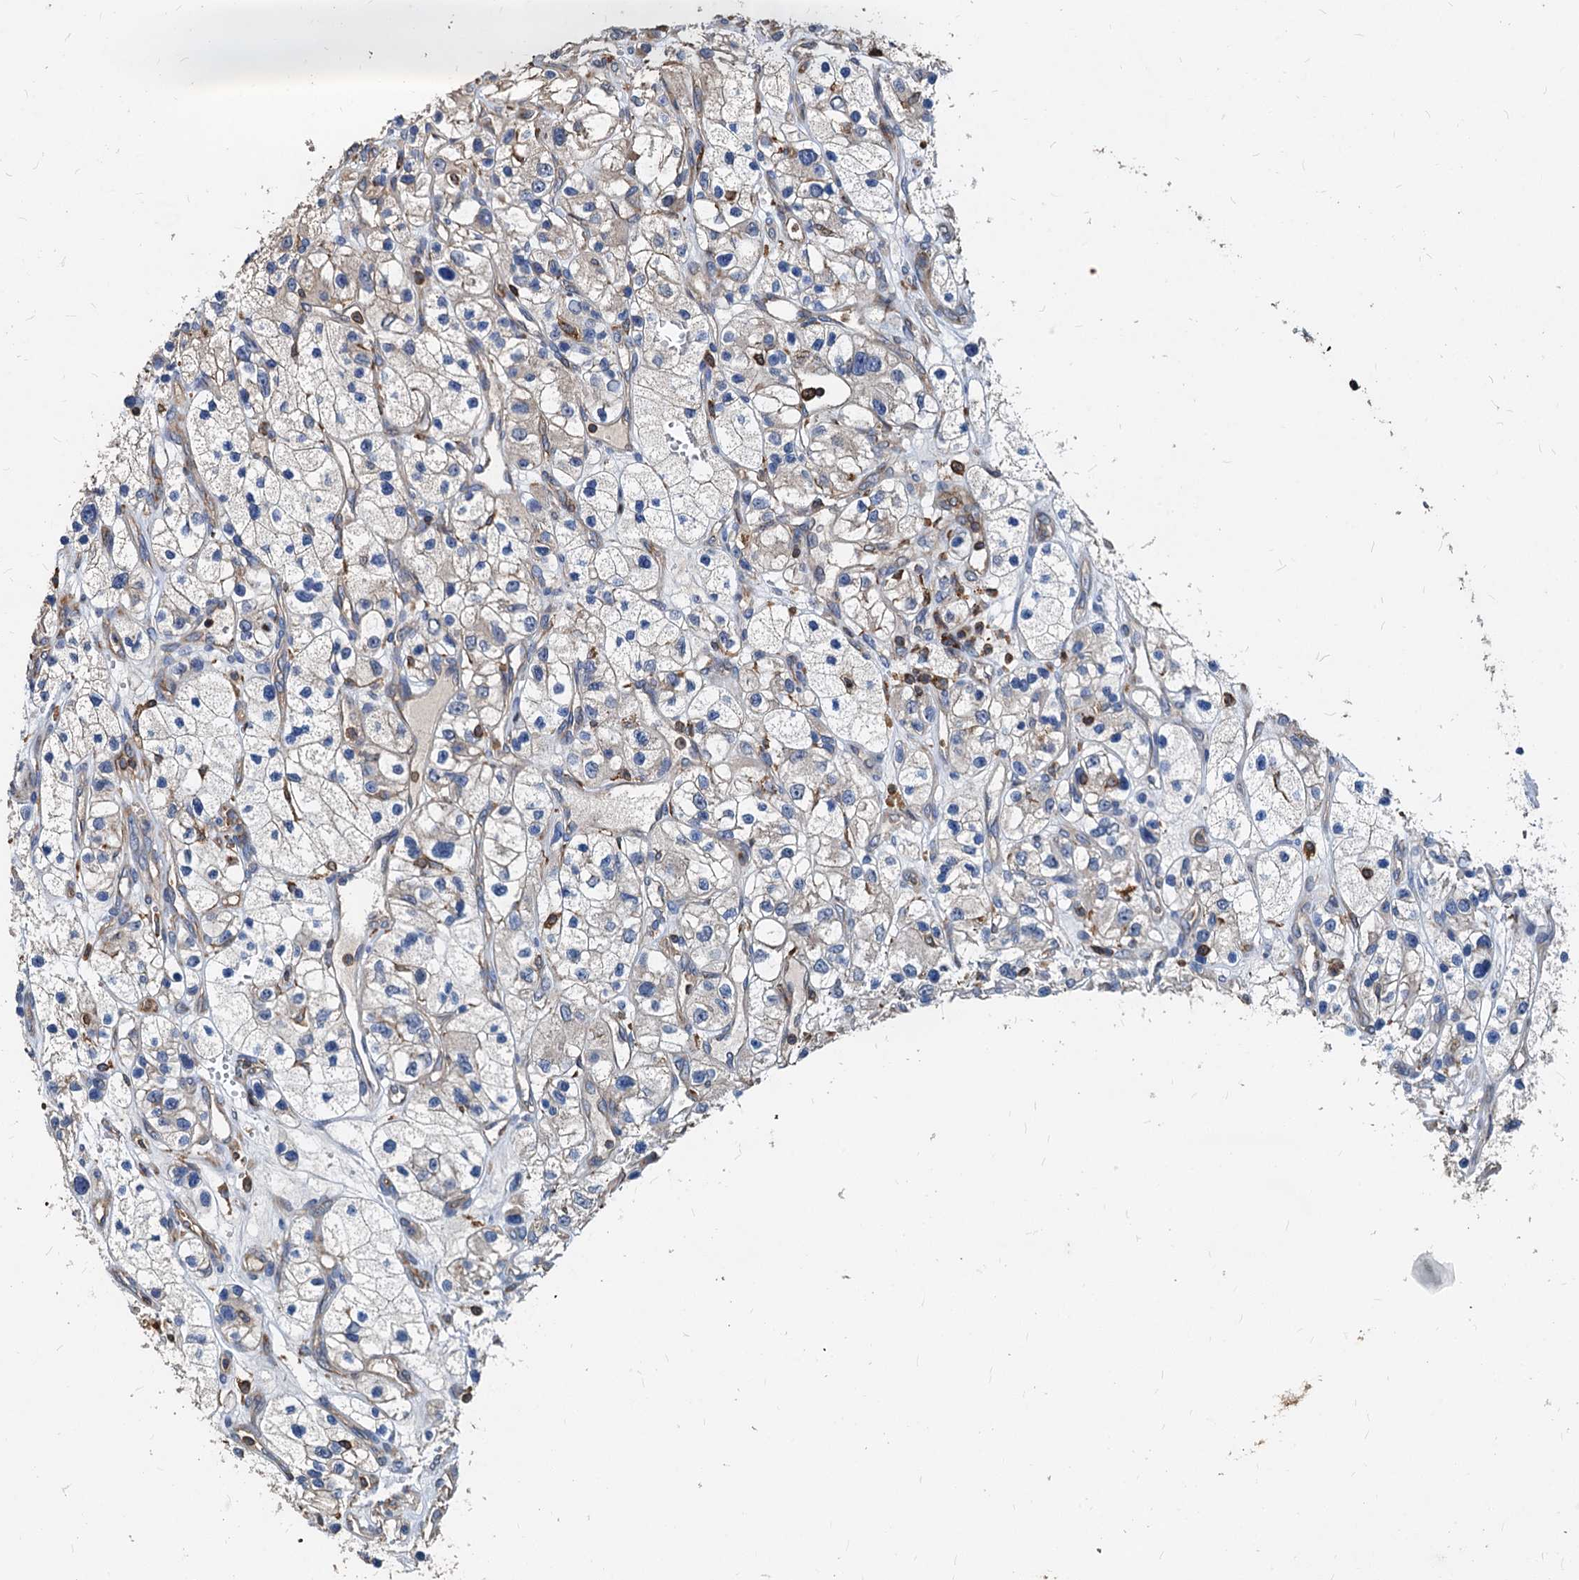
{"staining": {"intensity": "negative", "quantity": "none", "location": "none"}, "tissue": "renal cancer", "cell_type": "Tumor cells", "image_type": "cancer", "snomed": [{"axis": "morphology", "description": "Adenocarcinoma, NOS"}, {"axis": "topography", "description": "Kidney"}], "caption": "Protein analysis of adenocarcinoma (renal) reveals no significant expression in tumor cells.", "gene": "LCP2", "patient": {"sex": "female", "age": 57}}